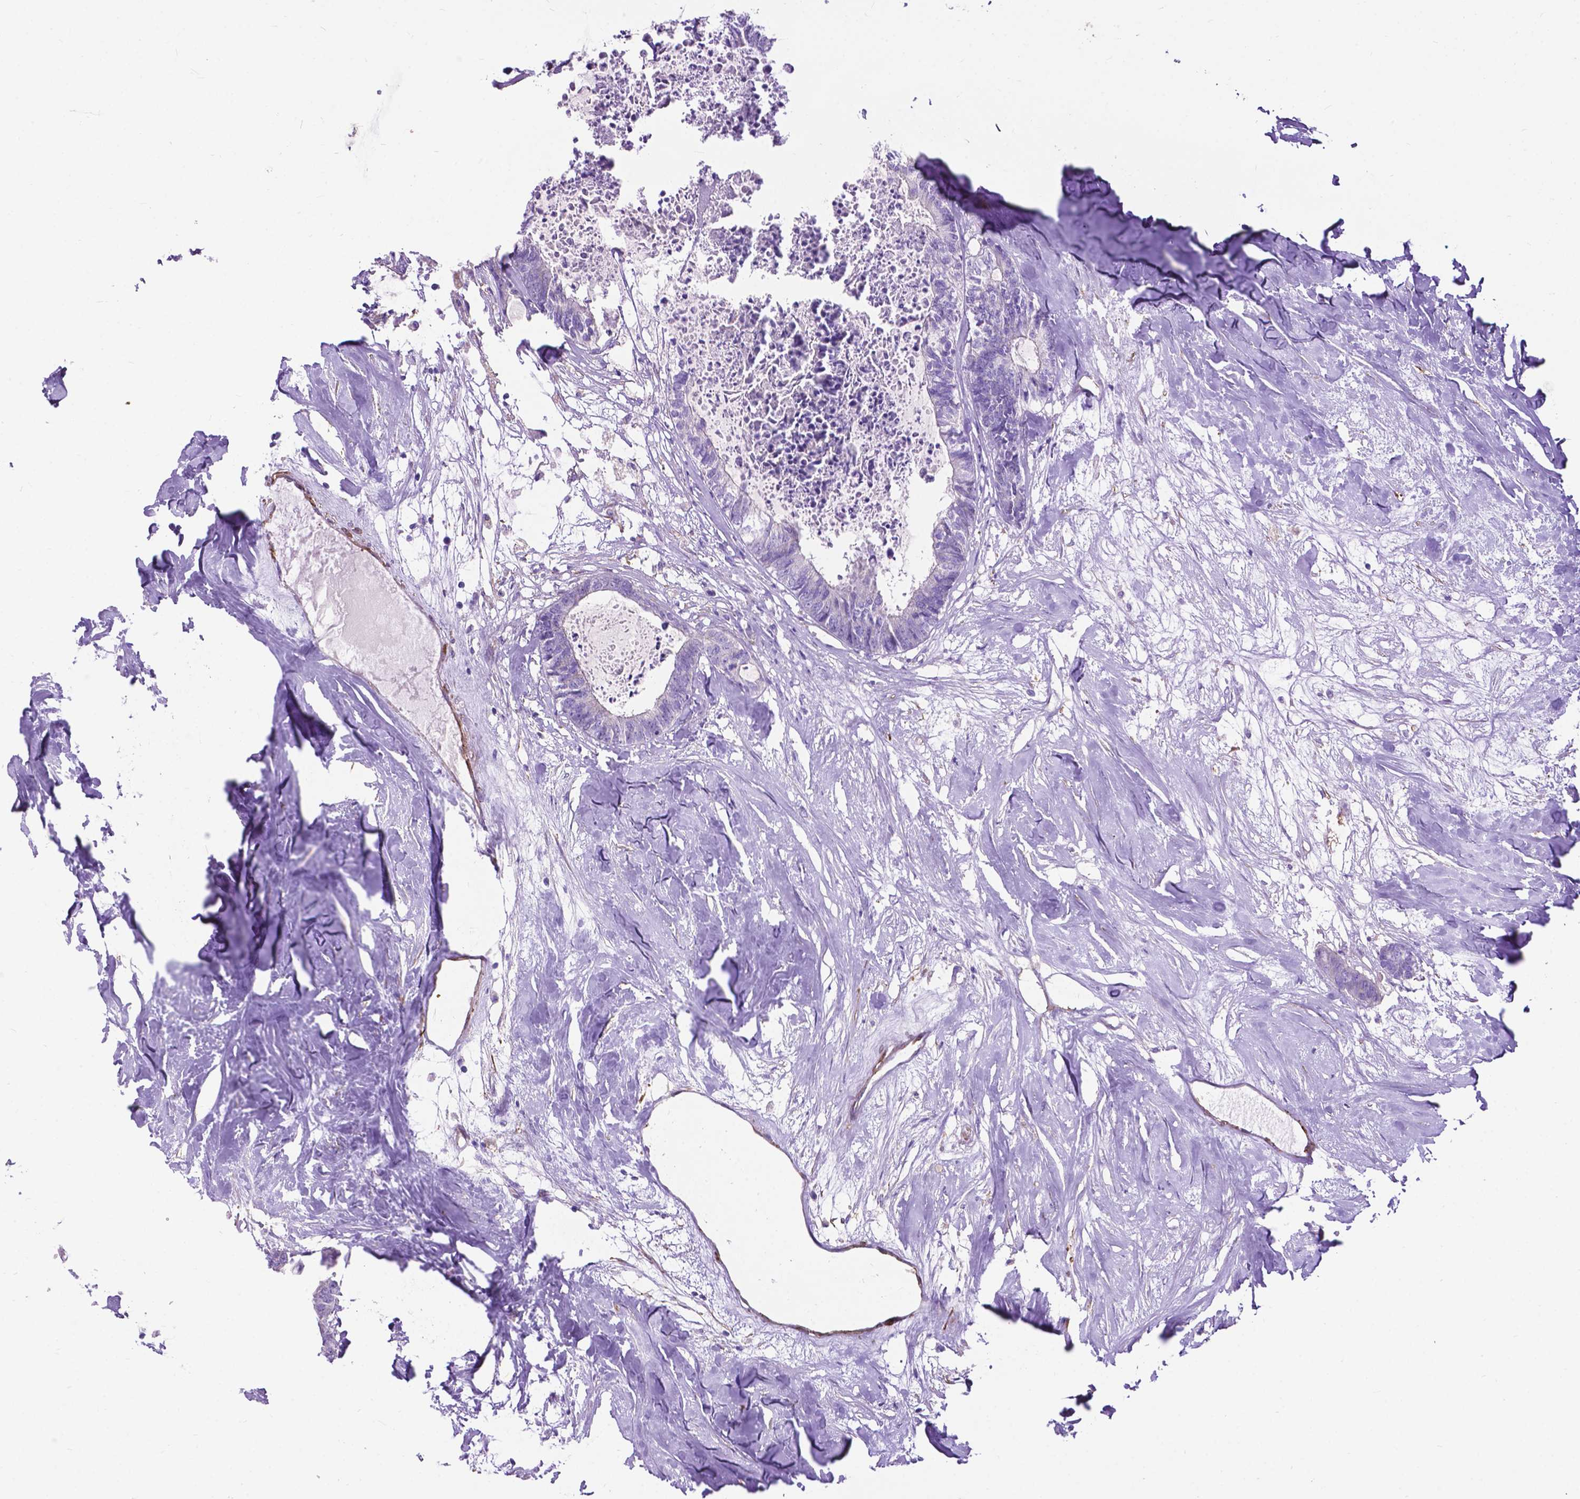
{"staining": {"intensity": "negative", "quantity": "none", "location": "none"}, "tissue": "colorectal cancer", "cell_type": "Tumor cells", "image_type": "cancer", "snomed": [{"axis": "morphology", "description": "Adenocarcinoma, NOS"}, {"axis": "topography", "description": "Colon"}, {"axis": "topography", "description": "Rectum"}], "caption": "Immunohistochemical staining of human adenocarcinoma (colorectal) reveals no significant expression in tumor cells.", "gene": "PCDHA12", "patient": {"sex": "male", "age": 57}}